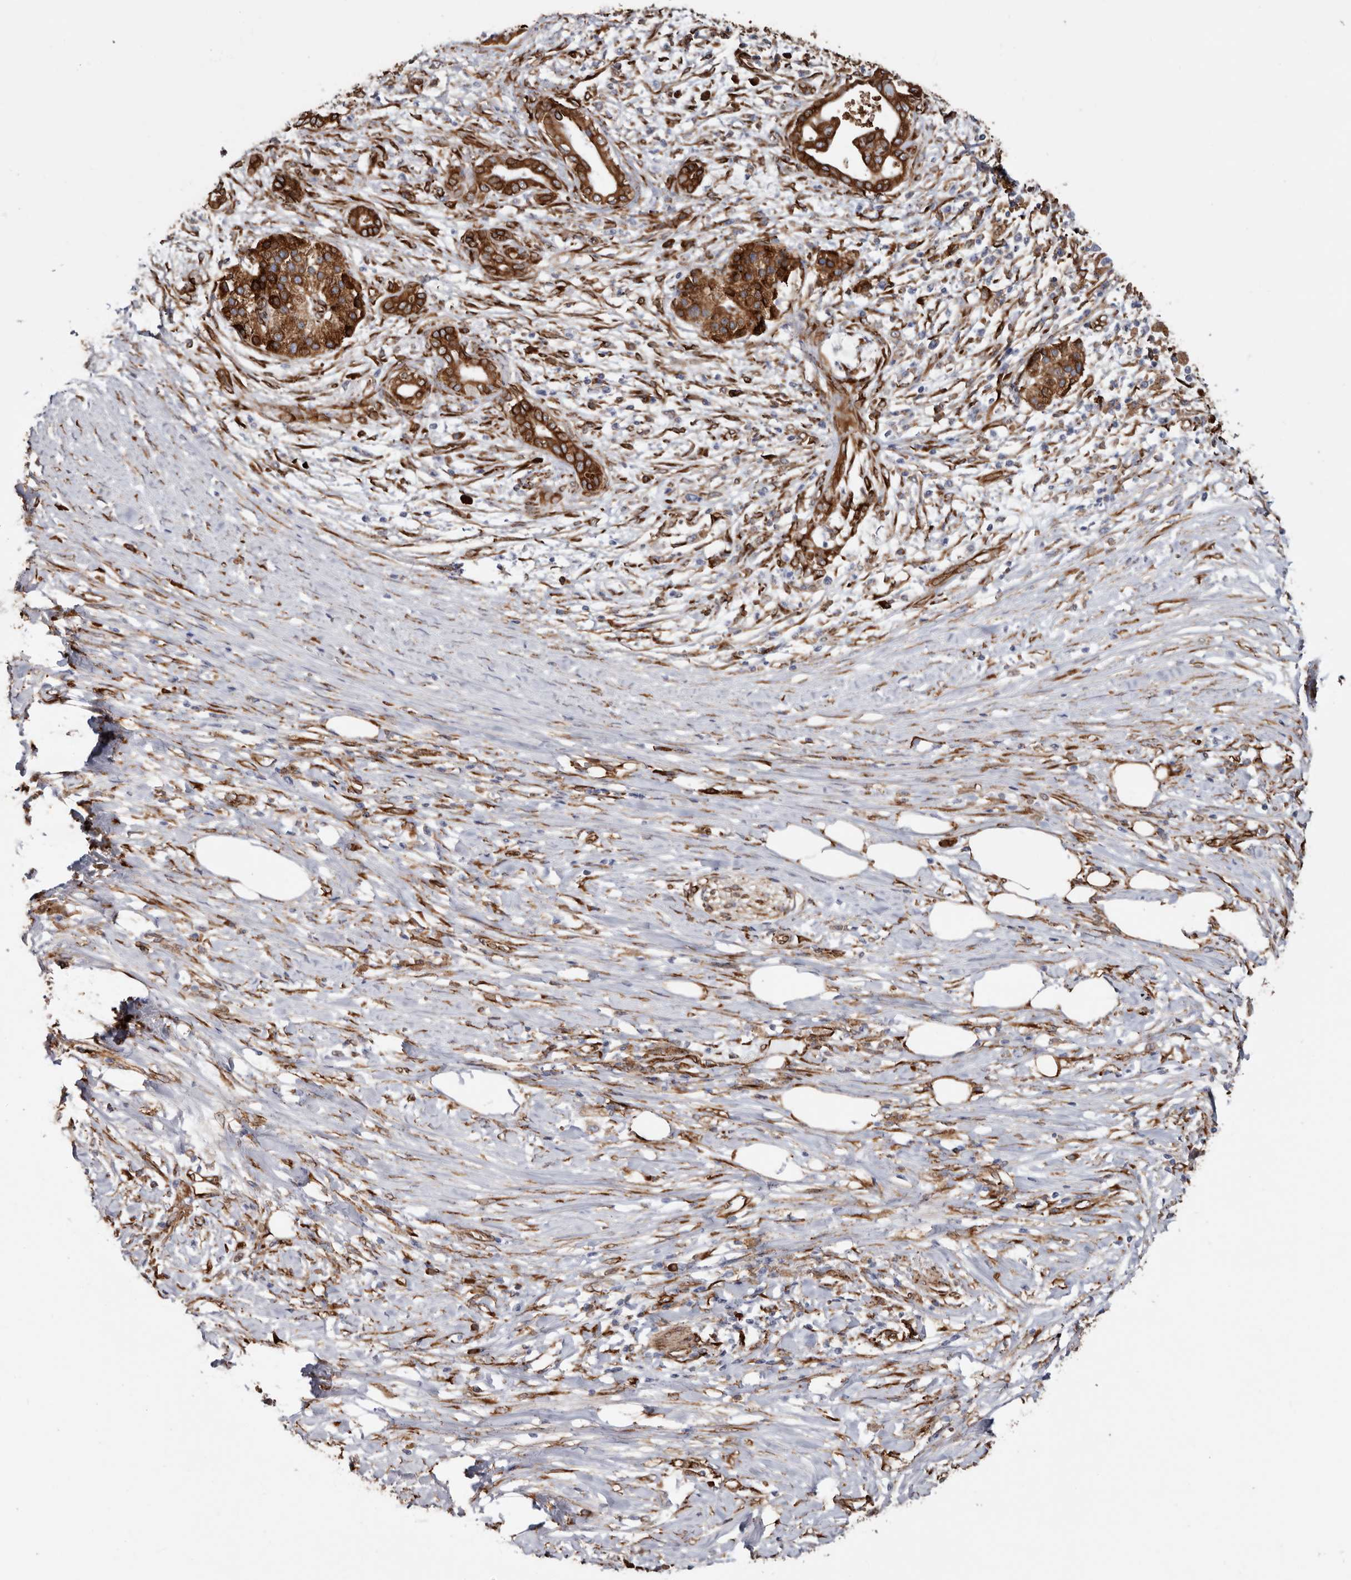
{"staining": {"intensity": "strong", "quantity": ">75%", "location": "cytoplasmic/membranous"}, "tissue": "pancreatic cancer", "cell_type": "Tumor cells", "image_type": "cancer", "snomed": [{"axis": "morphology", "description": "Adenocarcinoma, NOS"}, {"axis": "topography", "description": "Pancreas"}], "caption": "Pancreatic adenocarcinoma tissue exhibits strong cytoplasmic/membranous expression in approximately >75% of tumor cells, visualized by immunohistochemistry.", "gene": "SEMA3E", "patient": {"sex": "male", "age": 58}}